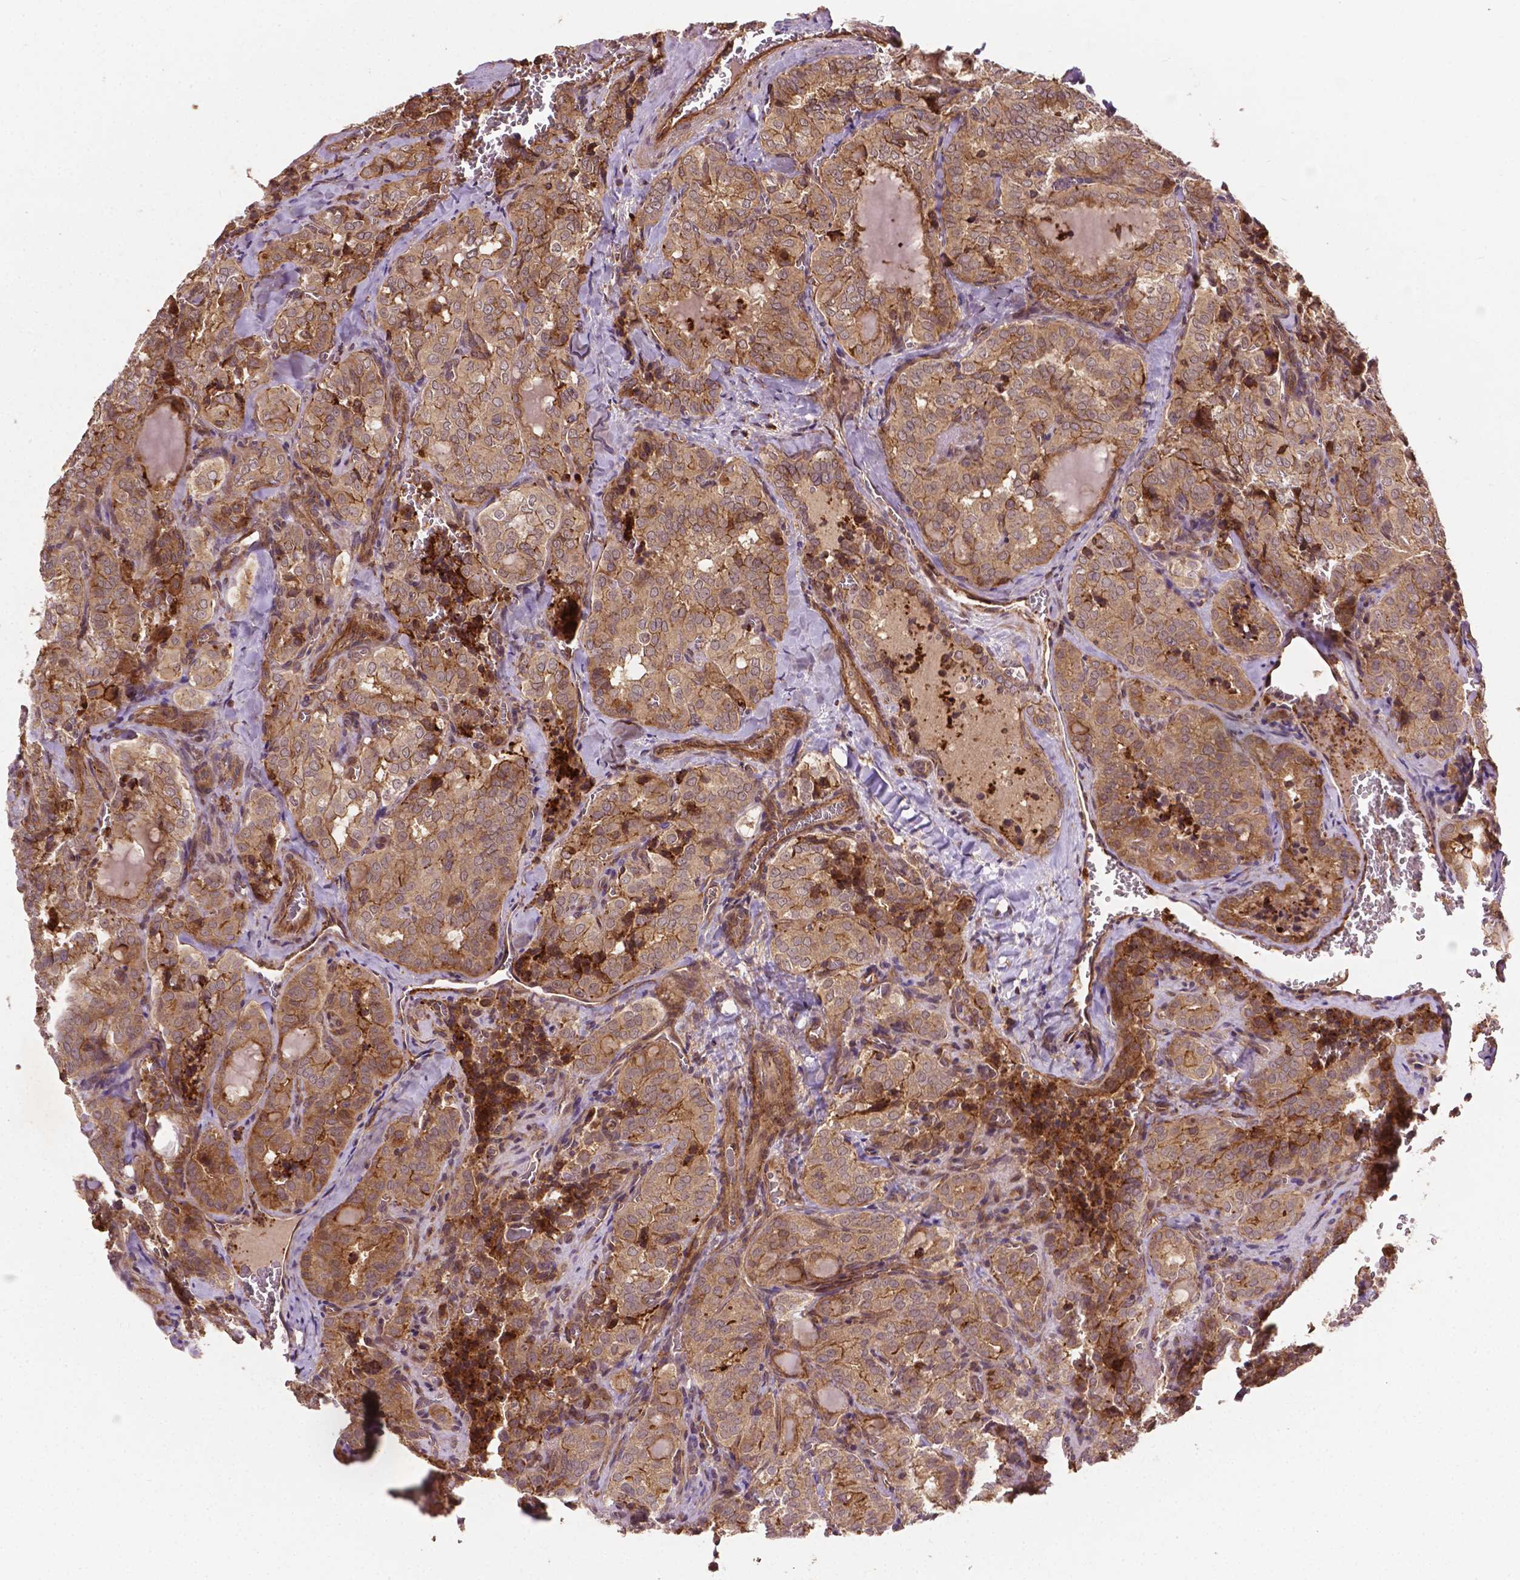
{"staining": {"intensity": "moderate", "quantity": ">75%", "location": "cytoplasmic/membranous"}, "tissue": "thyroid cancer", "cell_type": "Tumor cells", "image_type": "cancer", "snomed": [{"axis": "morphology", "description": "Papillary adenocarcinoma, NOS"}, {"axis": "topography", "description": "Thyroid gland"}], "caption": "There is medium levels of moderate cytoplasmic/membranous staining in tumor cells of thyroid cancer (papillary adenocarcinoma), as demonstrated by immunohistochemical staining (brown color).", "gene": "ZMYND19", "patient": {"sex": "female", "age": 41}}